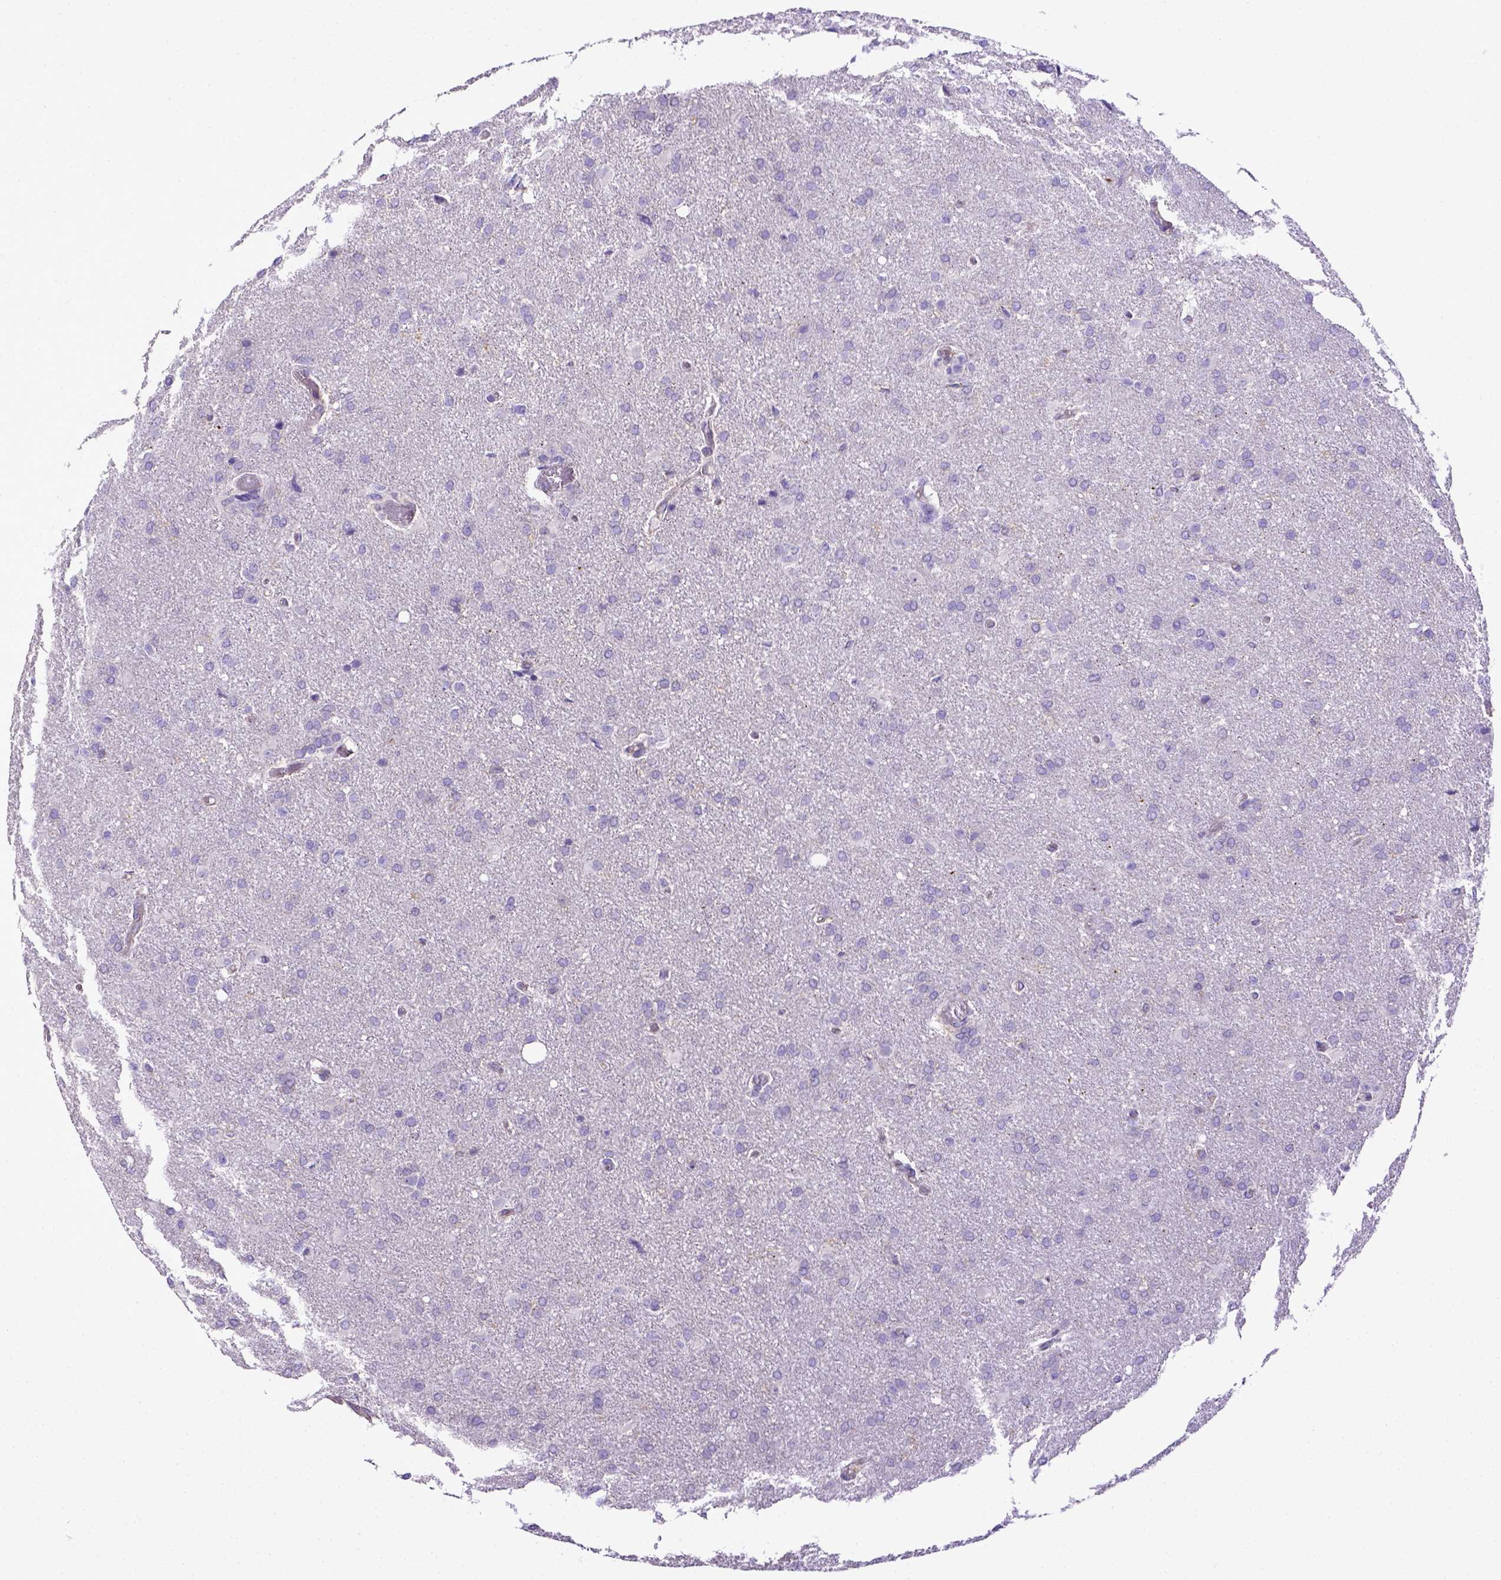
{"staining": {"intensity": "negative", "quantity": "none", "location": "none"}, "tissue": "glioma", "cell_type": "Tumor cells", "image_type": "cancer", "snomed": [{"axis": "morphology", "description": "Glioma, malignant, High grade"}, {"axis": "topography", "description": "Brain"}], "caption": "There is no significant positivity in tumor cells of malignant high-grade glioma.", "gene": "CD40", "patient": {"sex": "male", "age": 68}}